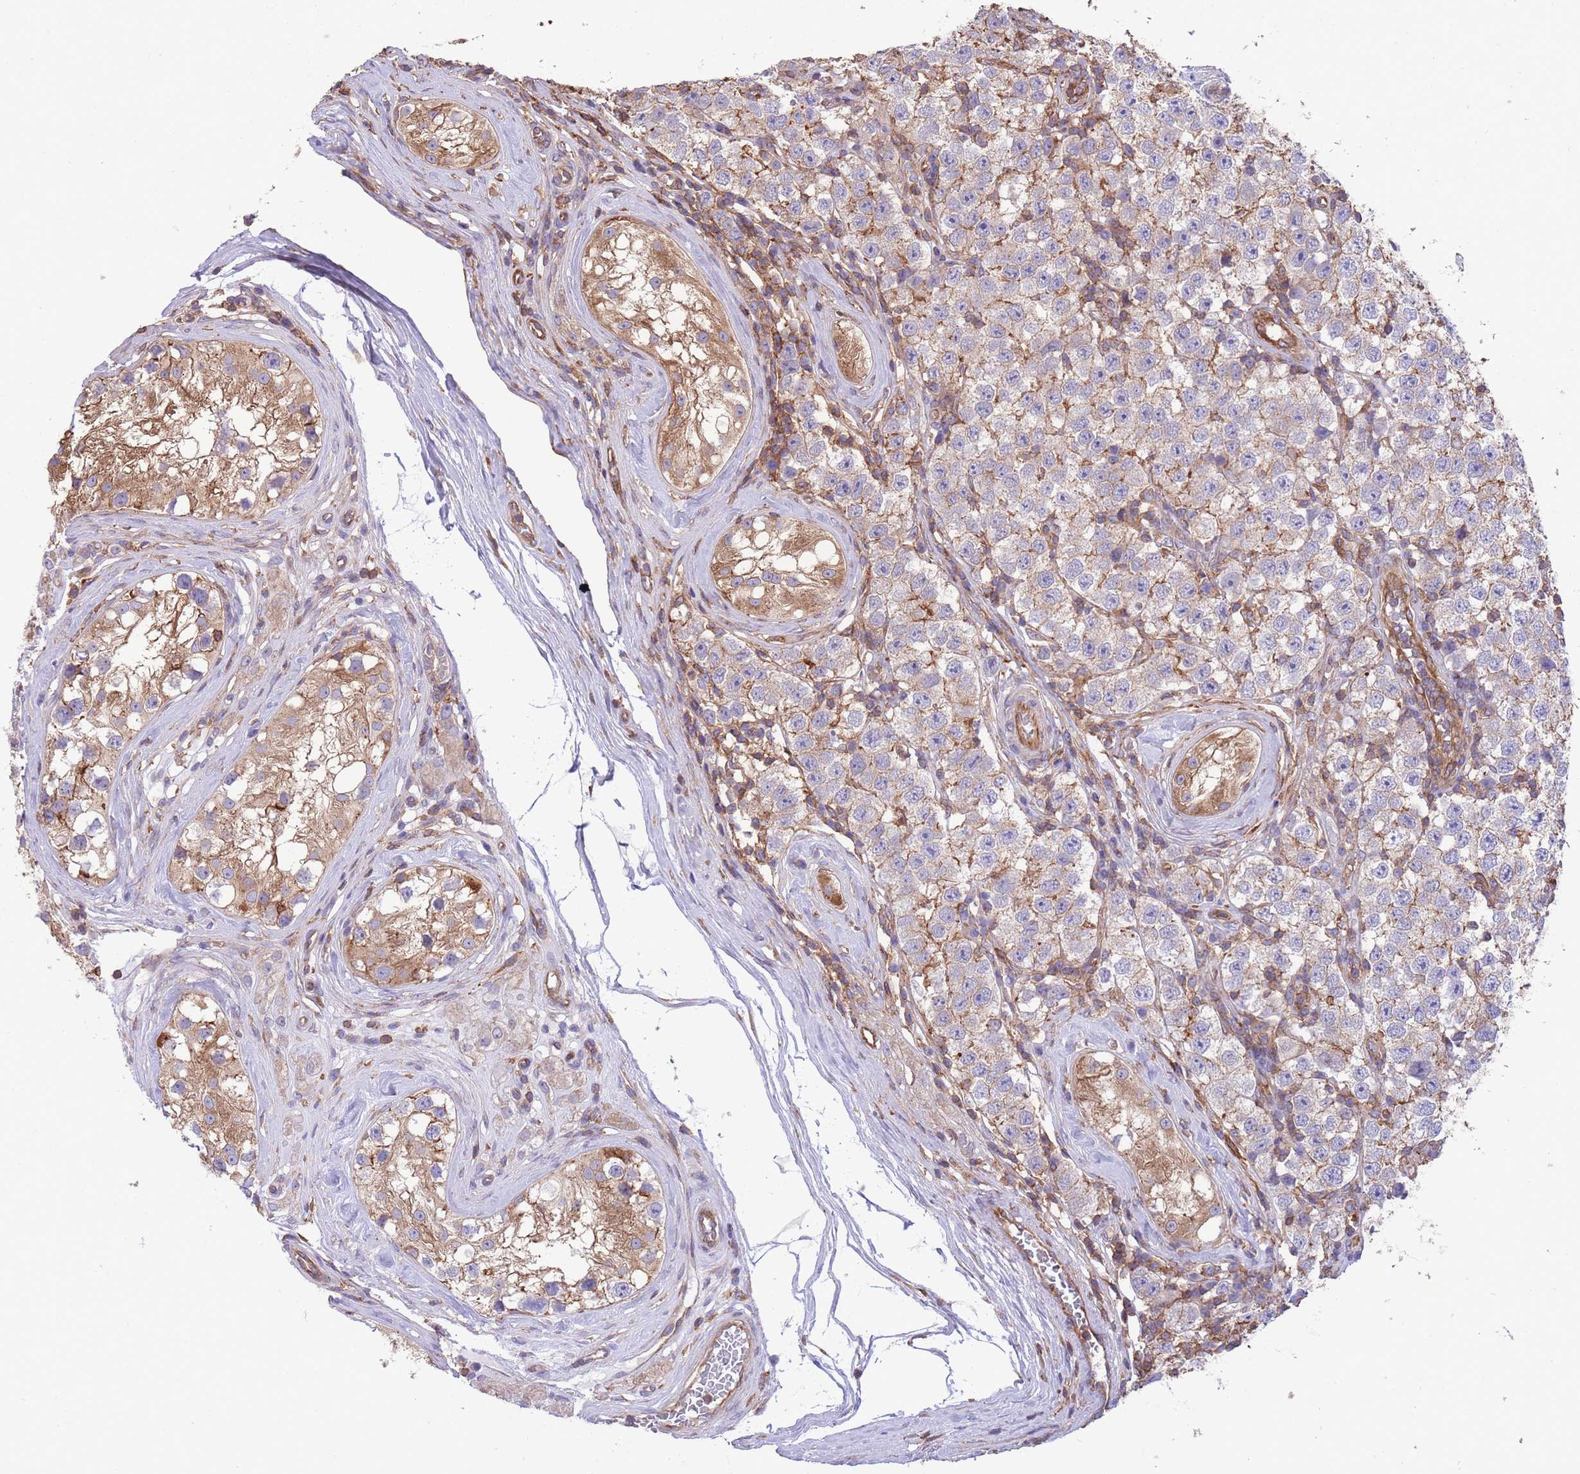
{"staining": {"intensity": "negative", "quantity": "none", "location": "none"}, "tissue": "testis cancer", "cell_type": "Tumor cells", "image_type": "cancer", "snomed": [{"axis": "morphology", "description": "Seminoma, NOS"}, {"axis": "topography", "description": "Testis"}], "caption": "This photomicrograph is of testis cancer (seminoma) stained with IHC to label a protein in brown with the nuclei are counter-stained blue. There is no positivity in tumor cells.", "gene": "LRRN4CL", "patient": {"sex": "male", "age": 34}}